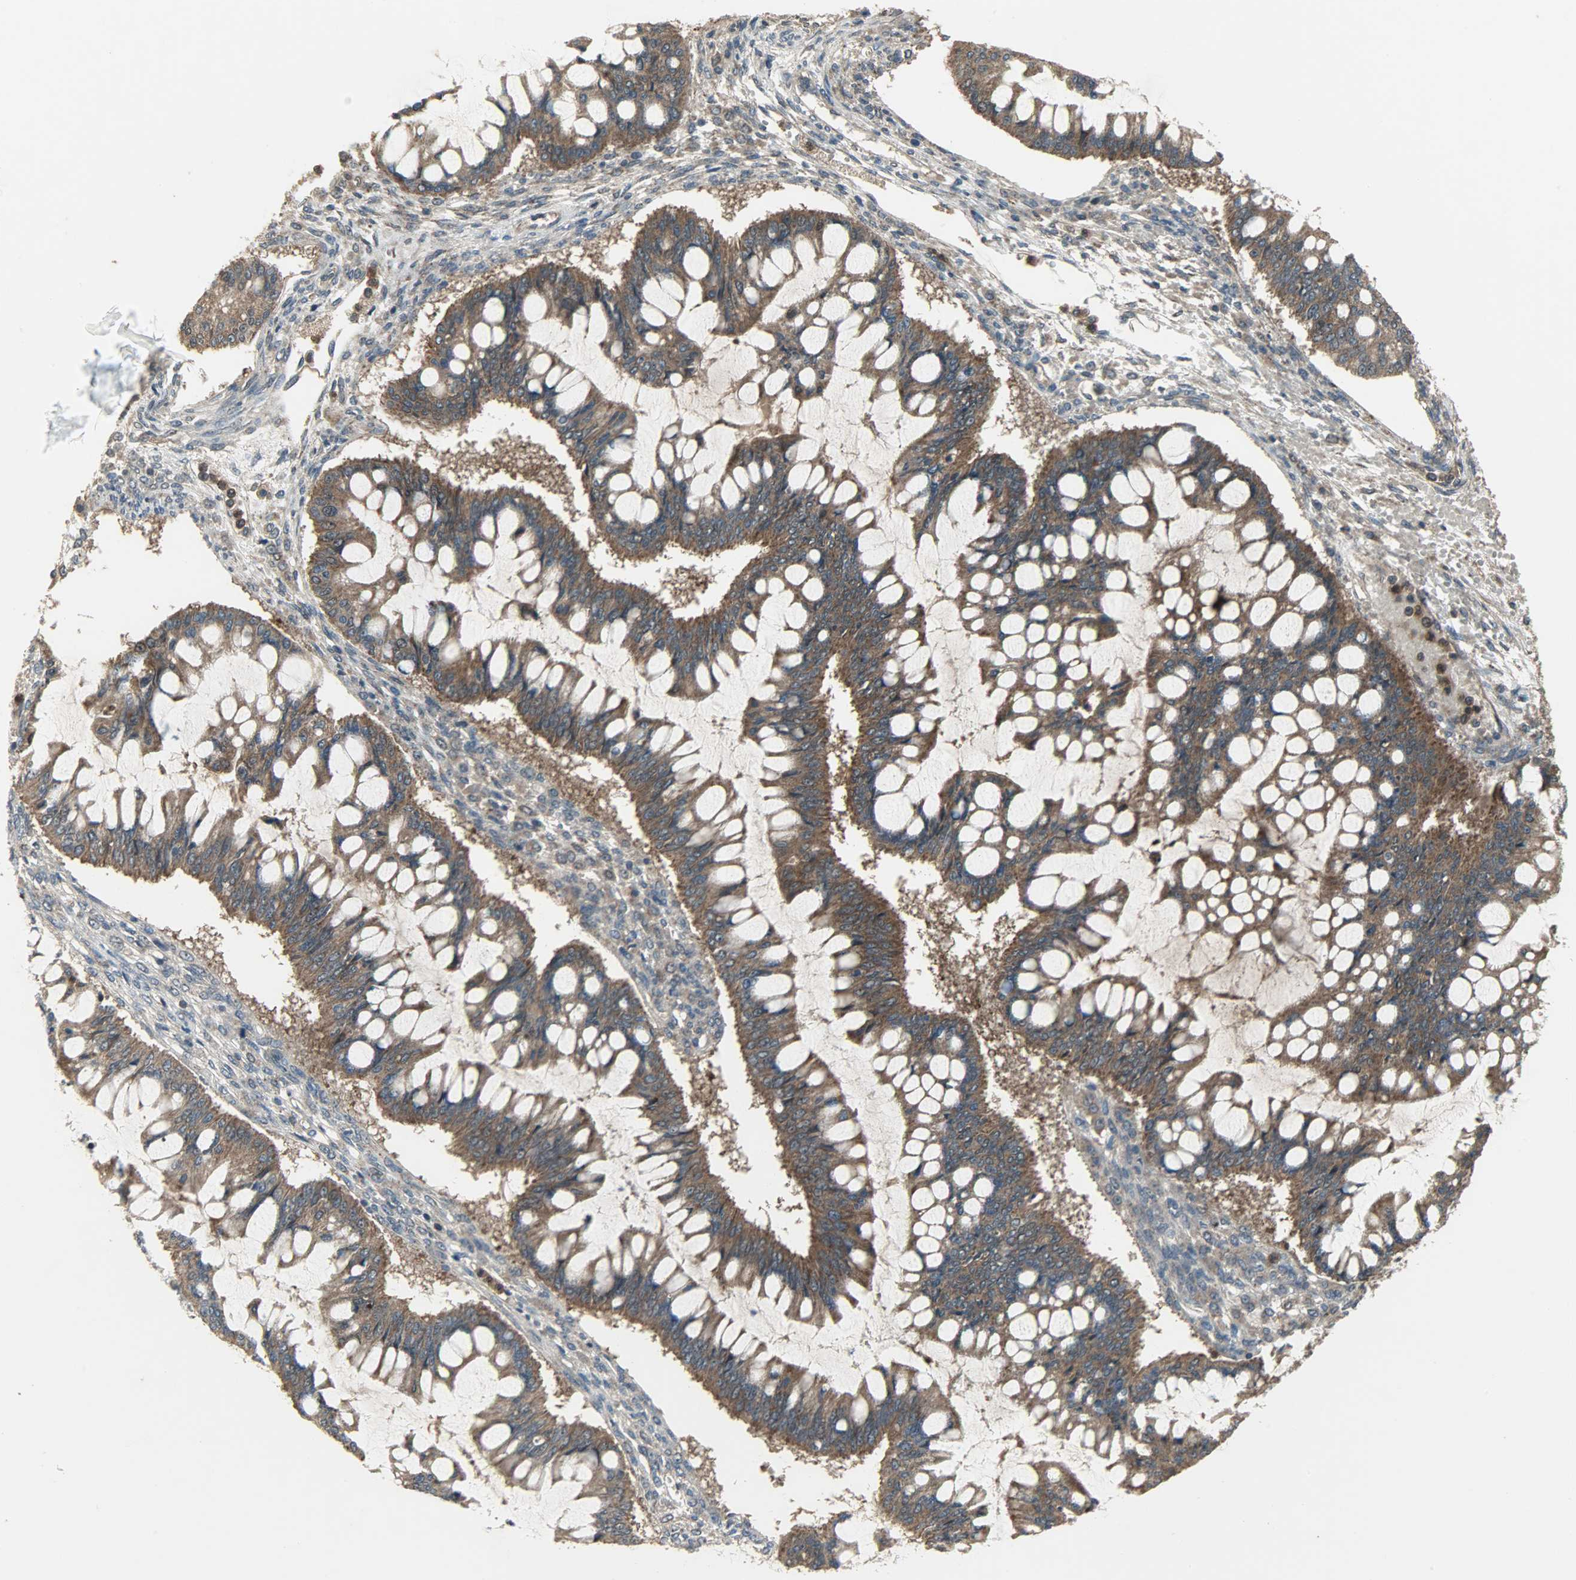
{"staining": {"intensity": "strong", "quantity": ">75%", "location": "cytoplasmic/membranous"}, "tissue": "ovarian cancer", "cell_type": "Tumor cells", "image_type": "cancer", "snomed": [{"axis": "morphology", "description": "Cystadenocarcinoma, mucinous, NOS"}, {"axis": "topography", "description": "Ovary"}], "caption": "Immunohistochemical staining of human mucinous cystadenocarcinoma (ovarian) shows high levels of strong cytoplasmic/membranous protein expression in about >75% of tumor cells.", "gene": "AMT", "patient": {"sex": "female", "age": 73}}